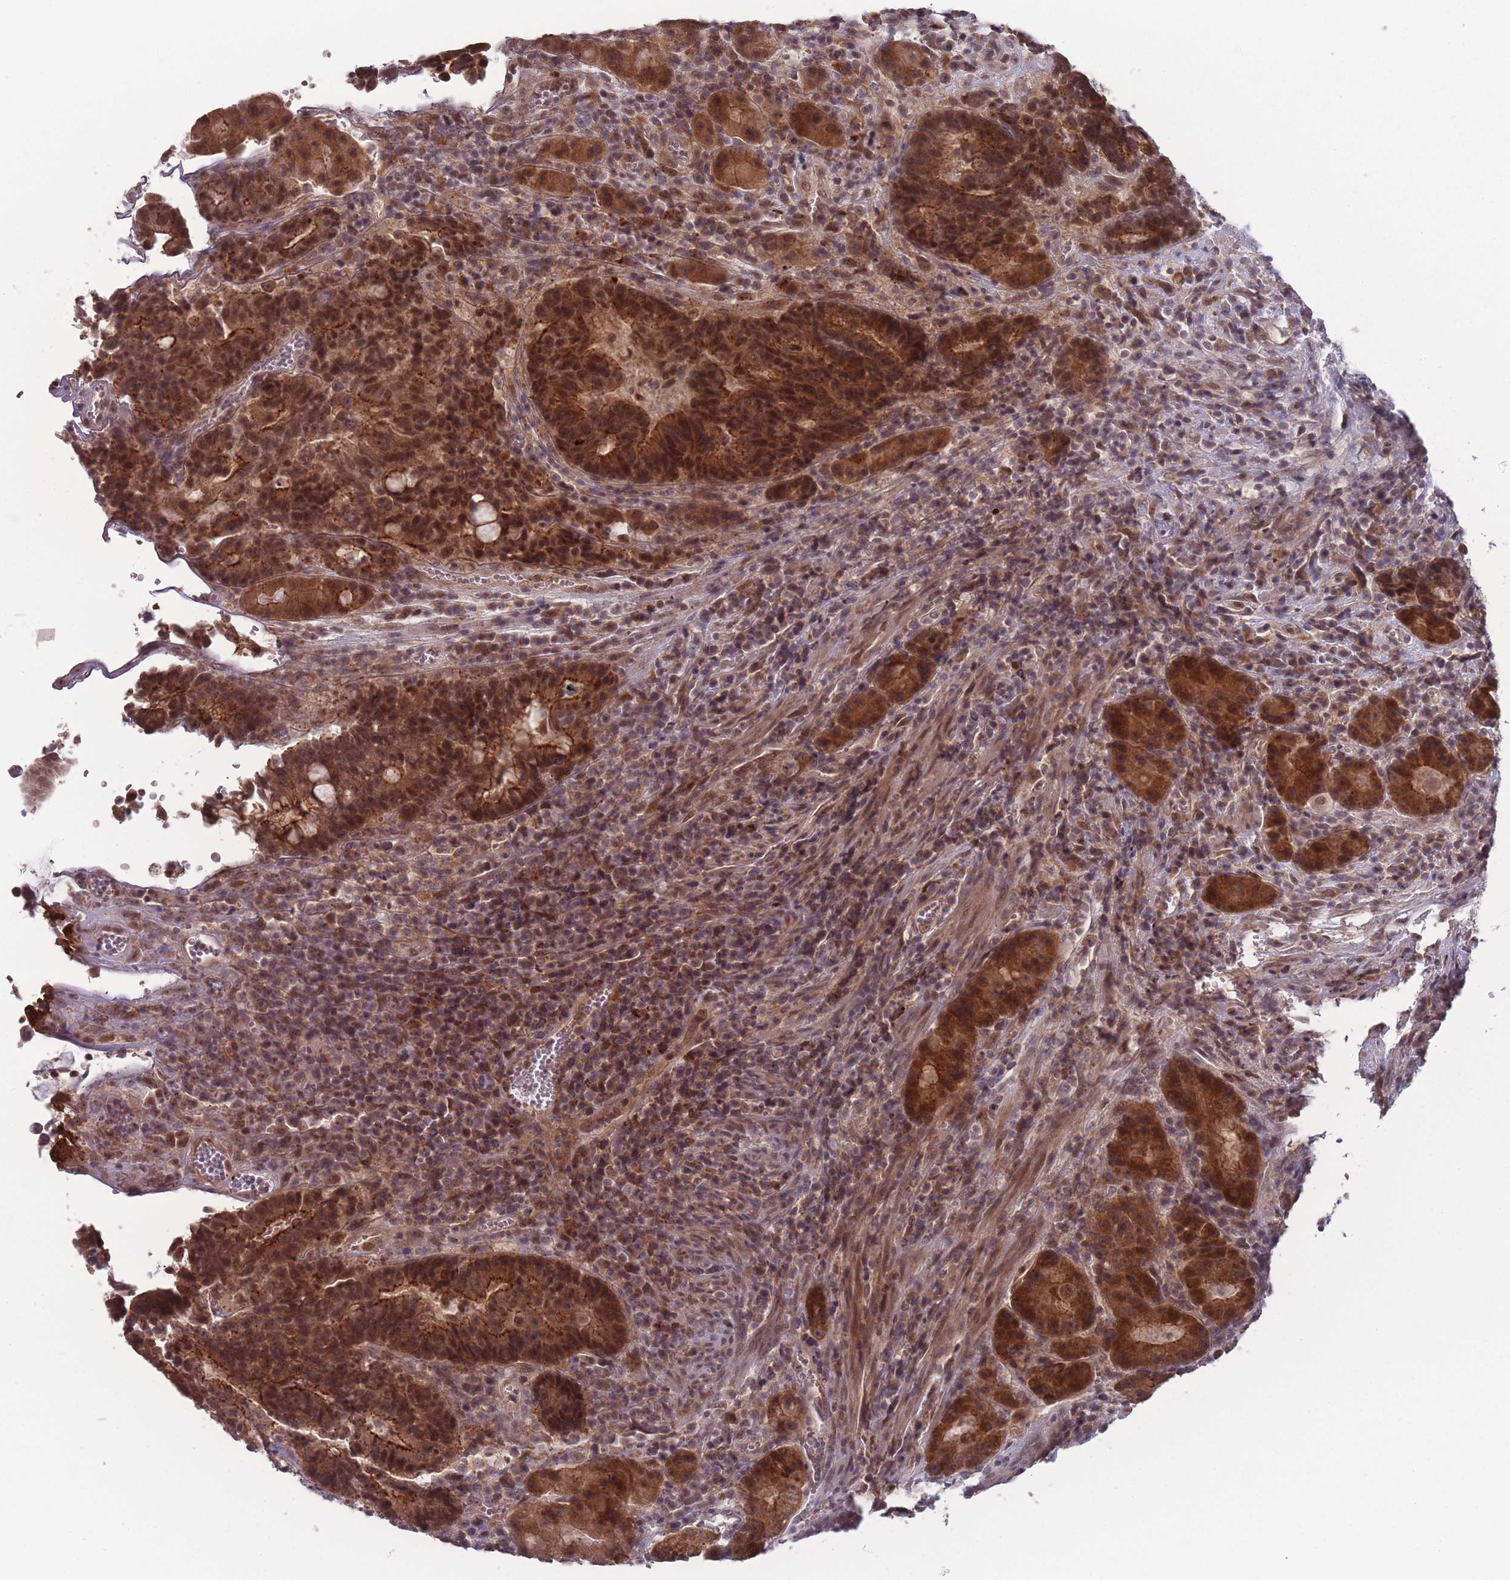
{"staining": {"intensity": "strong", "quantity": ">75%", "location": "cytoplasmic/membranous,nuclear"}, "tissue": "colorectal cancer", "cell_type": "Tumor cells", "image_type": "cancer", "snomed": [{"axis": "morphology", "description": "Adenocarcinoma, NOS"}, {"axis": "topography", "description": "Rectum"}], "caption": "Protein expression analysis of human colorectal cancer reveals strong cytoplasmic/membranous and nuclear staining in about >75% of tumor cells.", "gene": "TMEM232", "patient": {"sex": "male", "age": 69}}